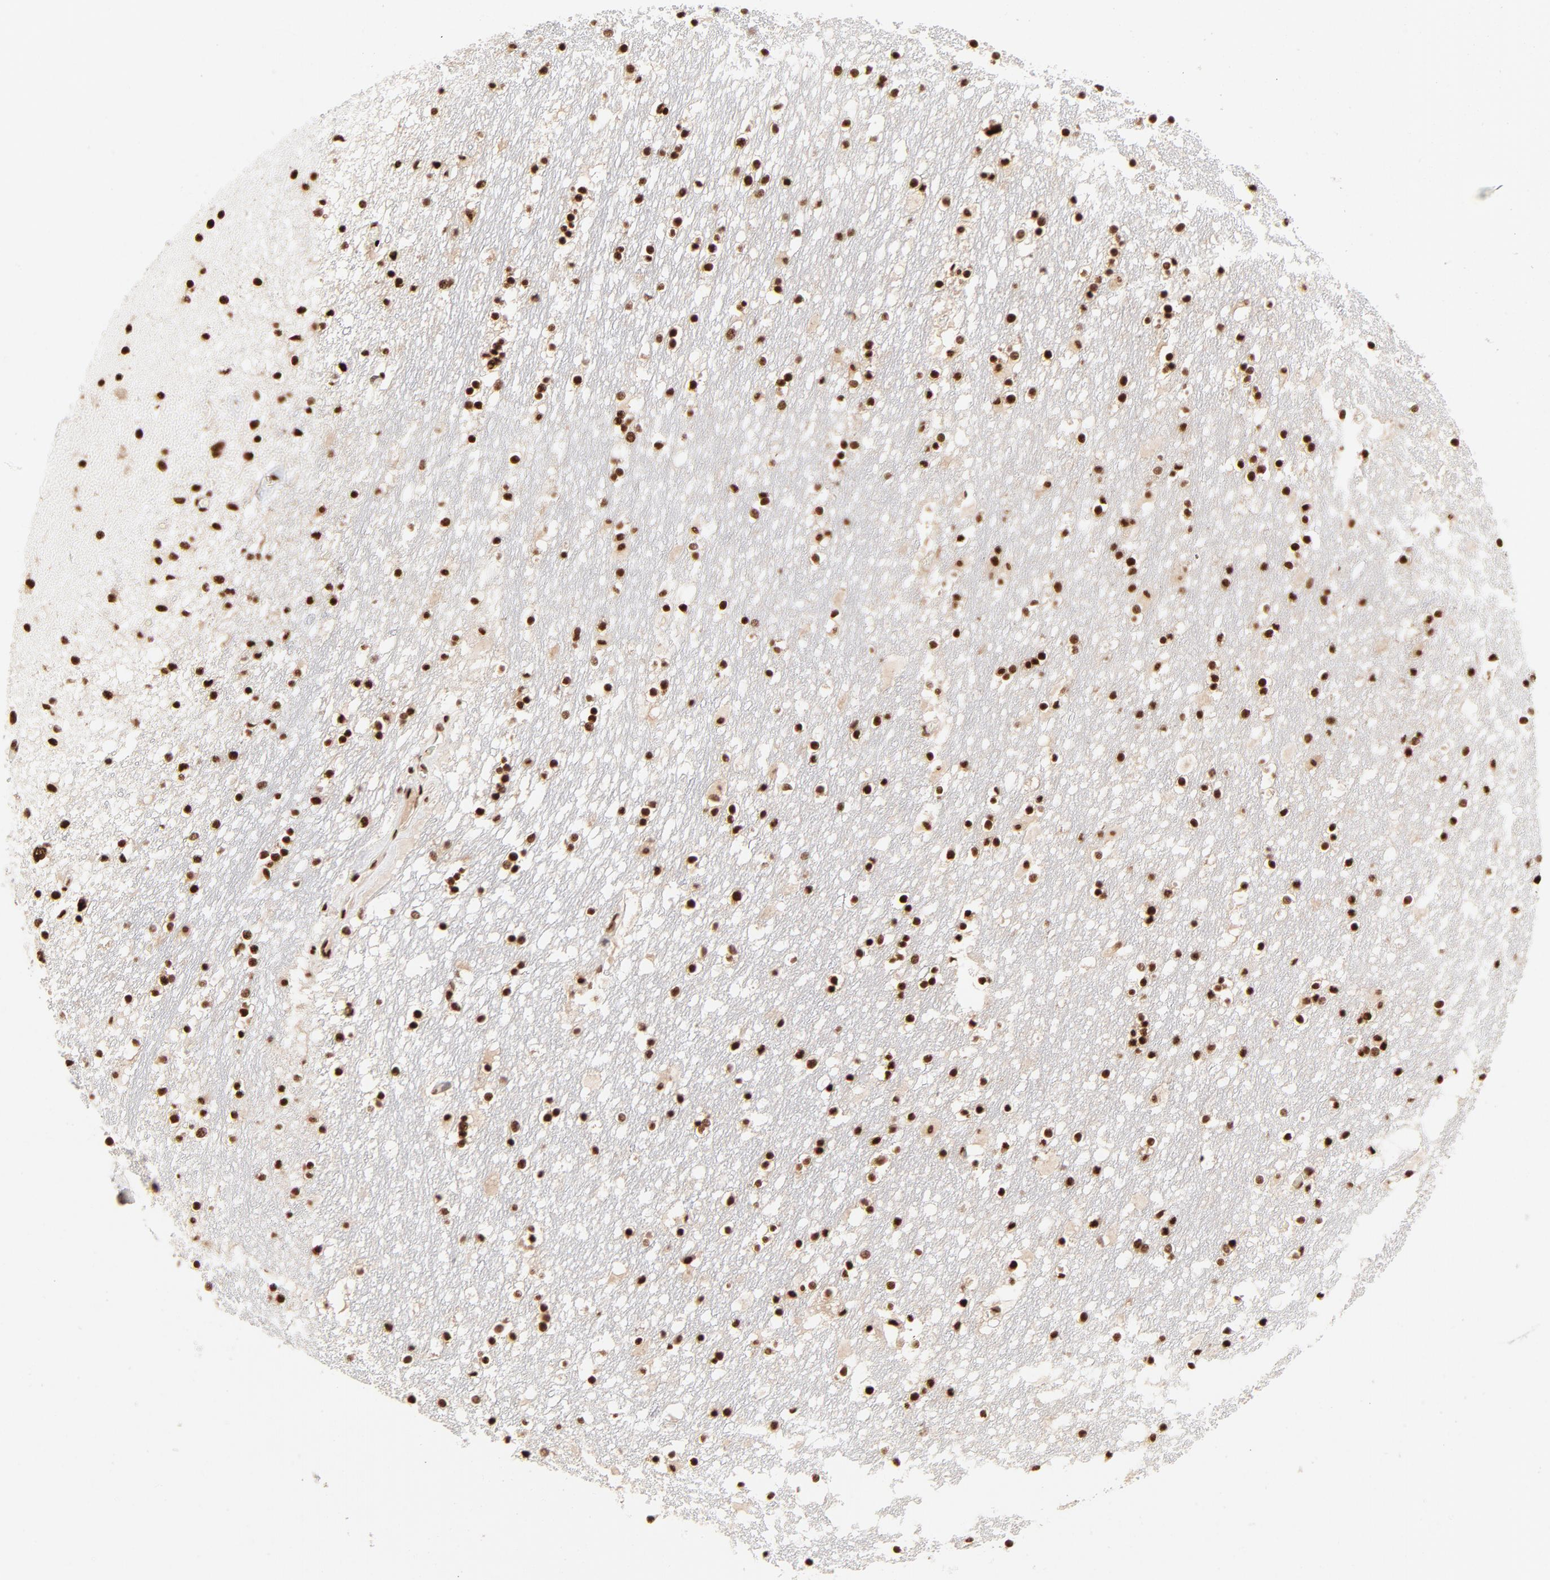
{"staining": {"intensity": "strong", "quantity": ">75%", "location": "nuclear"}, "tissue": "caudate", "cell_type": "Glial cells", "image_type": "normal", "snomed": [{"axis": "morphology", "description": "Normal tissue, NOS"}, {"axis": "topography", "description": "Lateral ventricle wall"}], "caption": "Protein staining demonstrates strong nuclear positivity in approximately >75% of glial cells in unremarkable caudate.", "gene": "TARDBP", "patient": {"sex": "male", "age": 45}}